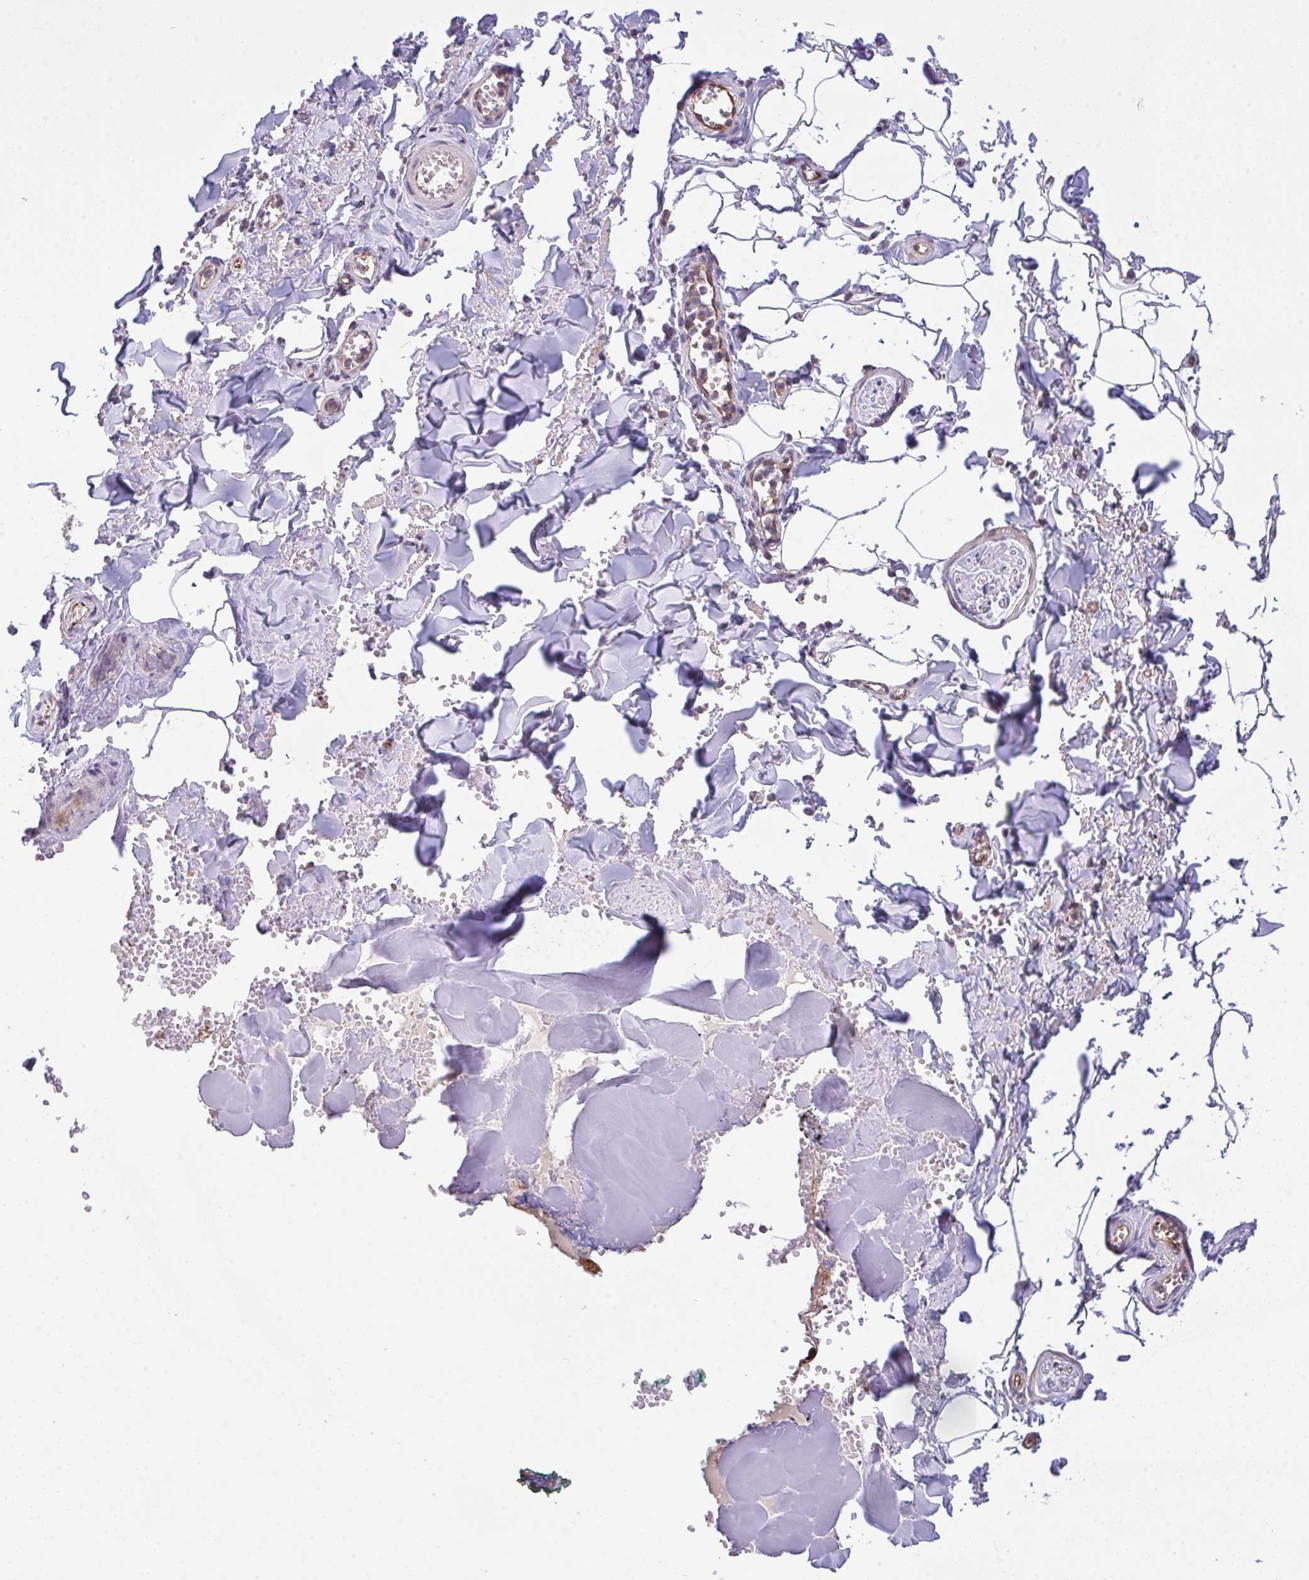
{"staining": {"intensity": "negative", "quantity": "none", "location": "none"}, "tissue": "adipose tissue", "cell_type": "Adipocytes", "image_type": "normal", "snomed": [{"axis": "morphology", "description": "Normal tissue, NOS"}, {"axis": "topography", "description": "Vulva"}, {"axis": "topography", "description": "Peripheral nerve tissue"}], "caption": "The histopathology image demonstrates no staining of adipocytes in normal adipose tissue. (DAB (3,3'-diaminobenzidine) immunohistochemistry with hematoxylin counter stain).", "gene": "TMEM229A", "patient": {"sex": "female", "age": 66}}